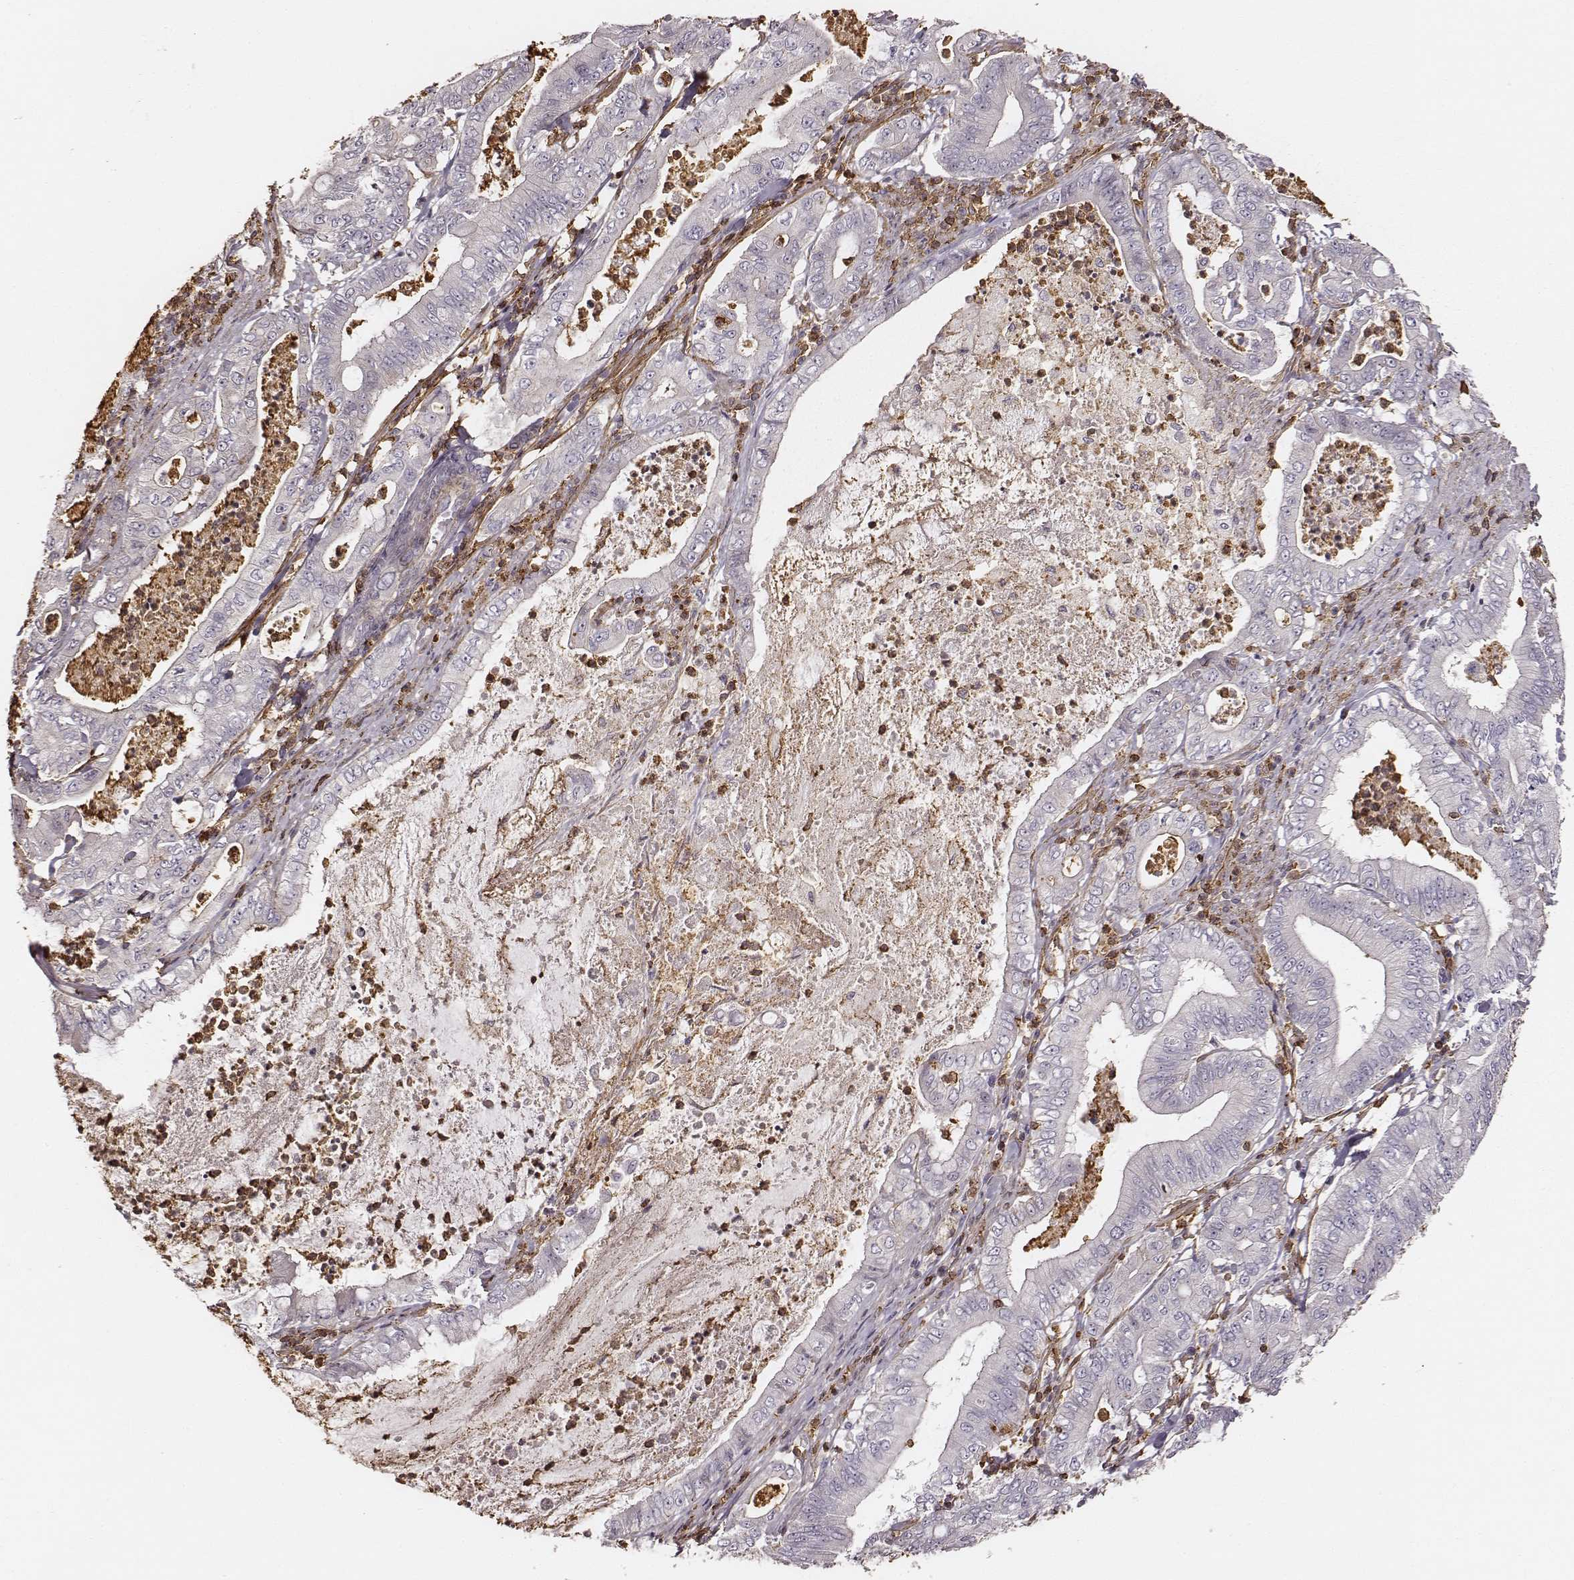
{"staining": {"intensity": "negative", "quantity": "none", "location": "none"}, "tissue": "pancreatic cancer", "cell_type": "Tumor cells", "image_type": "cancer", "snomed": [{"axis": "morphology", "description": "Adenocarcinoma, NOS"}, {"axis": "topography", "description": "Pancreas"}], "caption": "Immunohistochemistry (IHC) photomicrograph of pancreatic adenocarcinoma stained for a protein (brown), which demonstrates no staining in tumor cells.", "gene": "ZYX", "patient": {"sex": "male", "age": 71}}